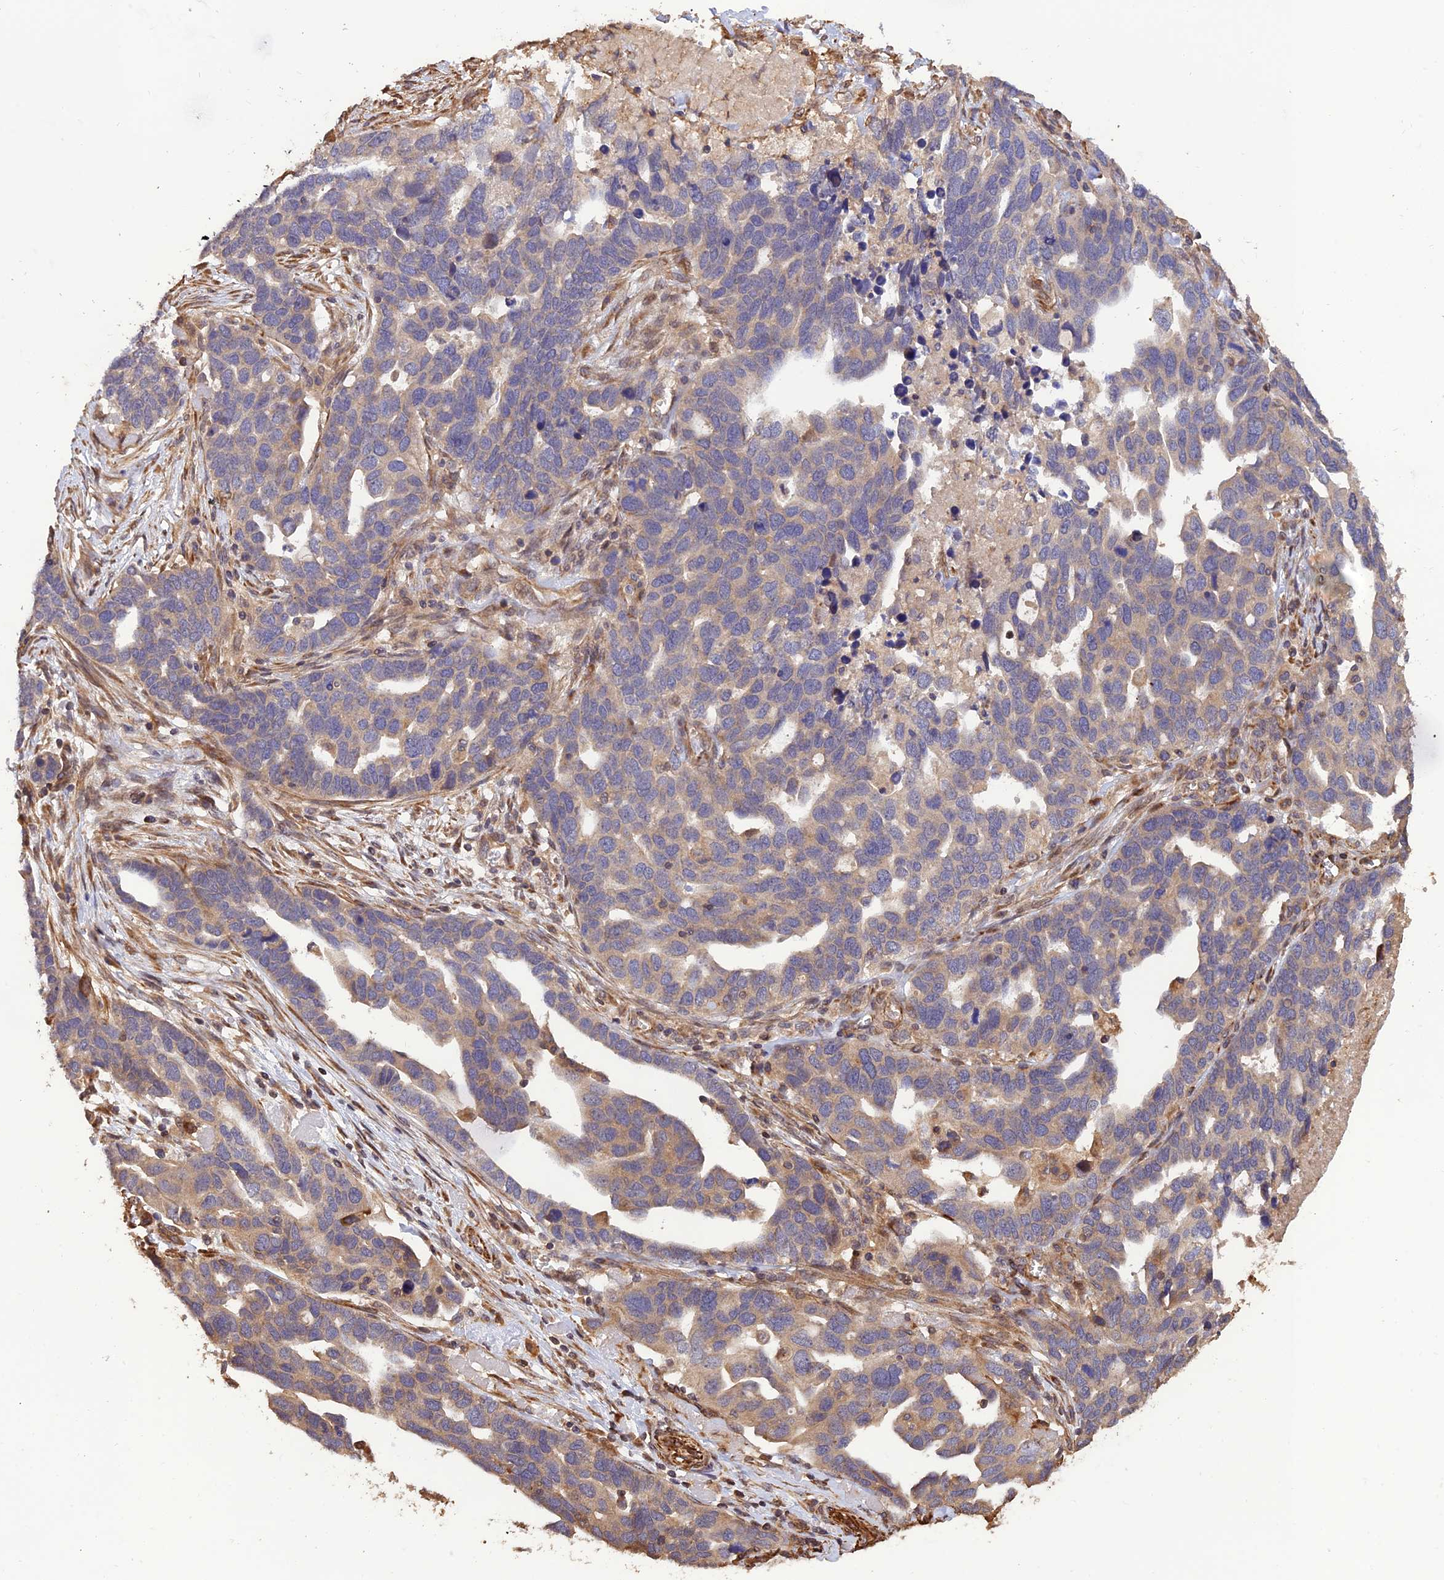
{"staining": {"intensity": "weak", "quantity": "25%-75%", "location": "cytoplasmic/membranous"}, "tissue": "ovarian cancer", "cell_type": "Tumor cells", "image_type": "cancer", "snomed": [{"axis": "morphology", "description": "Cystadenocarcinoma, serous, NOS"}, {"axis": "topography", "description": "Ovary"}], "caption": "Ovarian cancer (serous cystadenocarcinoma) tissue displays weak cytoplasmic/membranous expression in about 25%-75% of tumor cells The staining was performed using DAB to visualize the protein expression in brown, while the nuclei were stained in blue with hematoxylin (Magnification: 20x).", "gene": "CREBL2", "patient": {"sex": "female", "age": 54}}